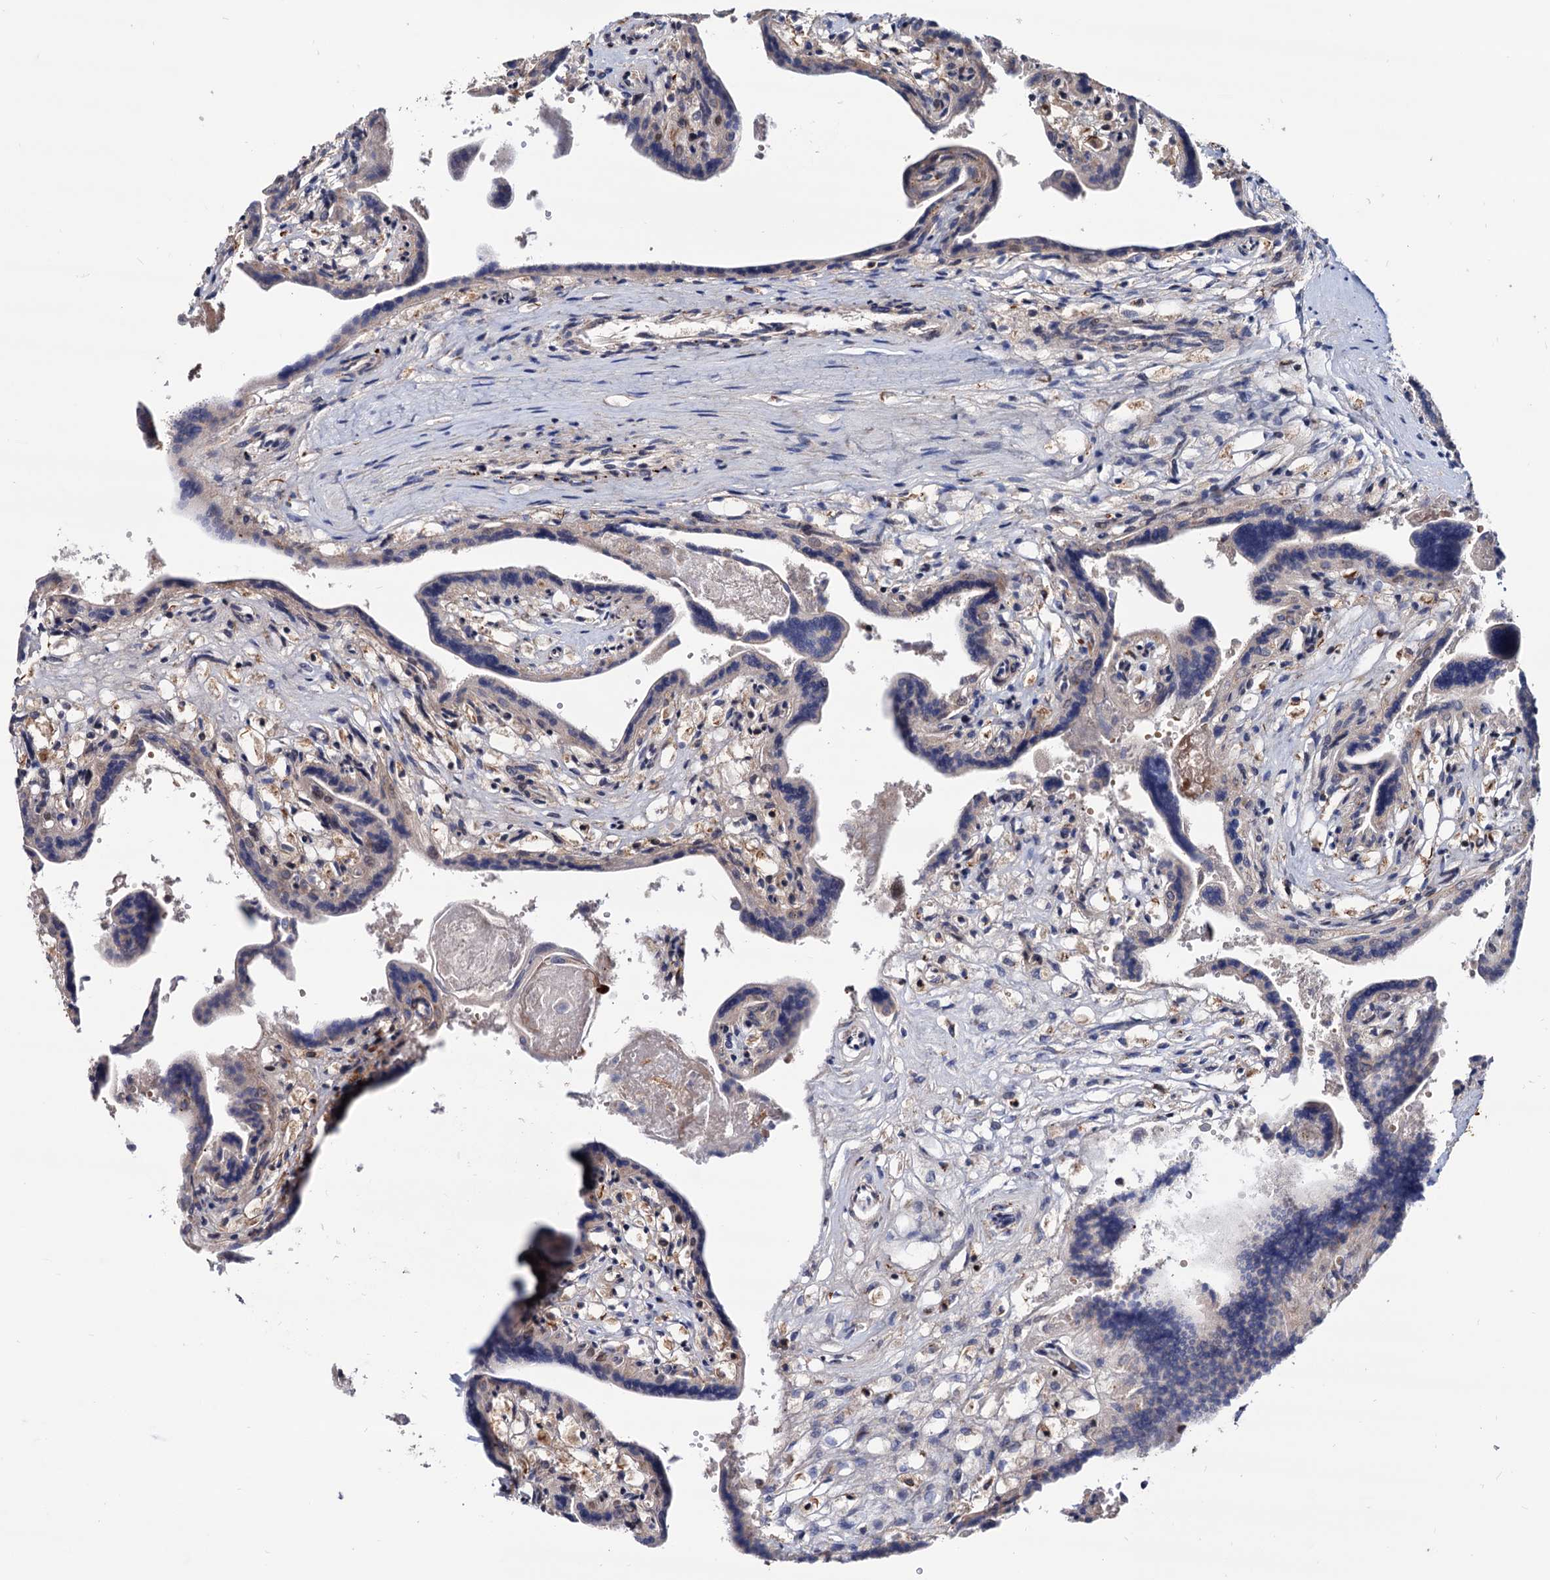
{"staining": {"intensity": "moderate", "quantity": "<25%", "location": "nuclear"}, "tissue": "placenta", "cell_type": "Trophoblastic cells", "image_type": "normal", "snomed": [{"axis": "morphology", "description": "Normal tissue, NOS"}, {"axis": "topography", "description": "Placenta"}], "caption": "Placenta stained with IHC exhibits moderate nuclear positivity in about <25% of trophoblastic cells.", "gene": "RNASEH2B", "patient": {"sex": "female", "age": 37}}